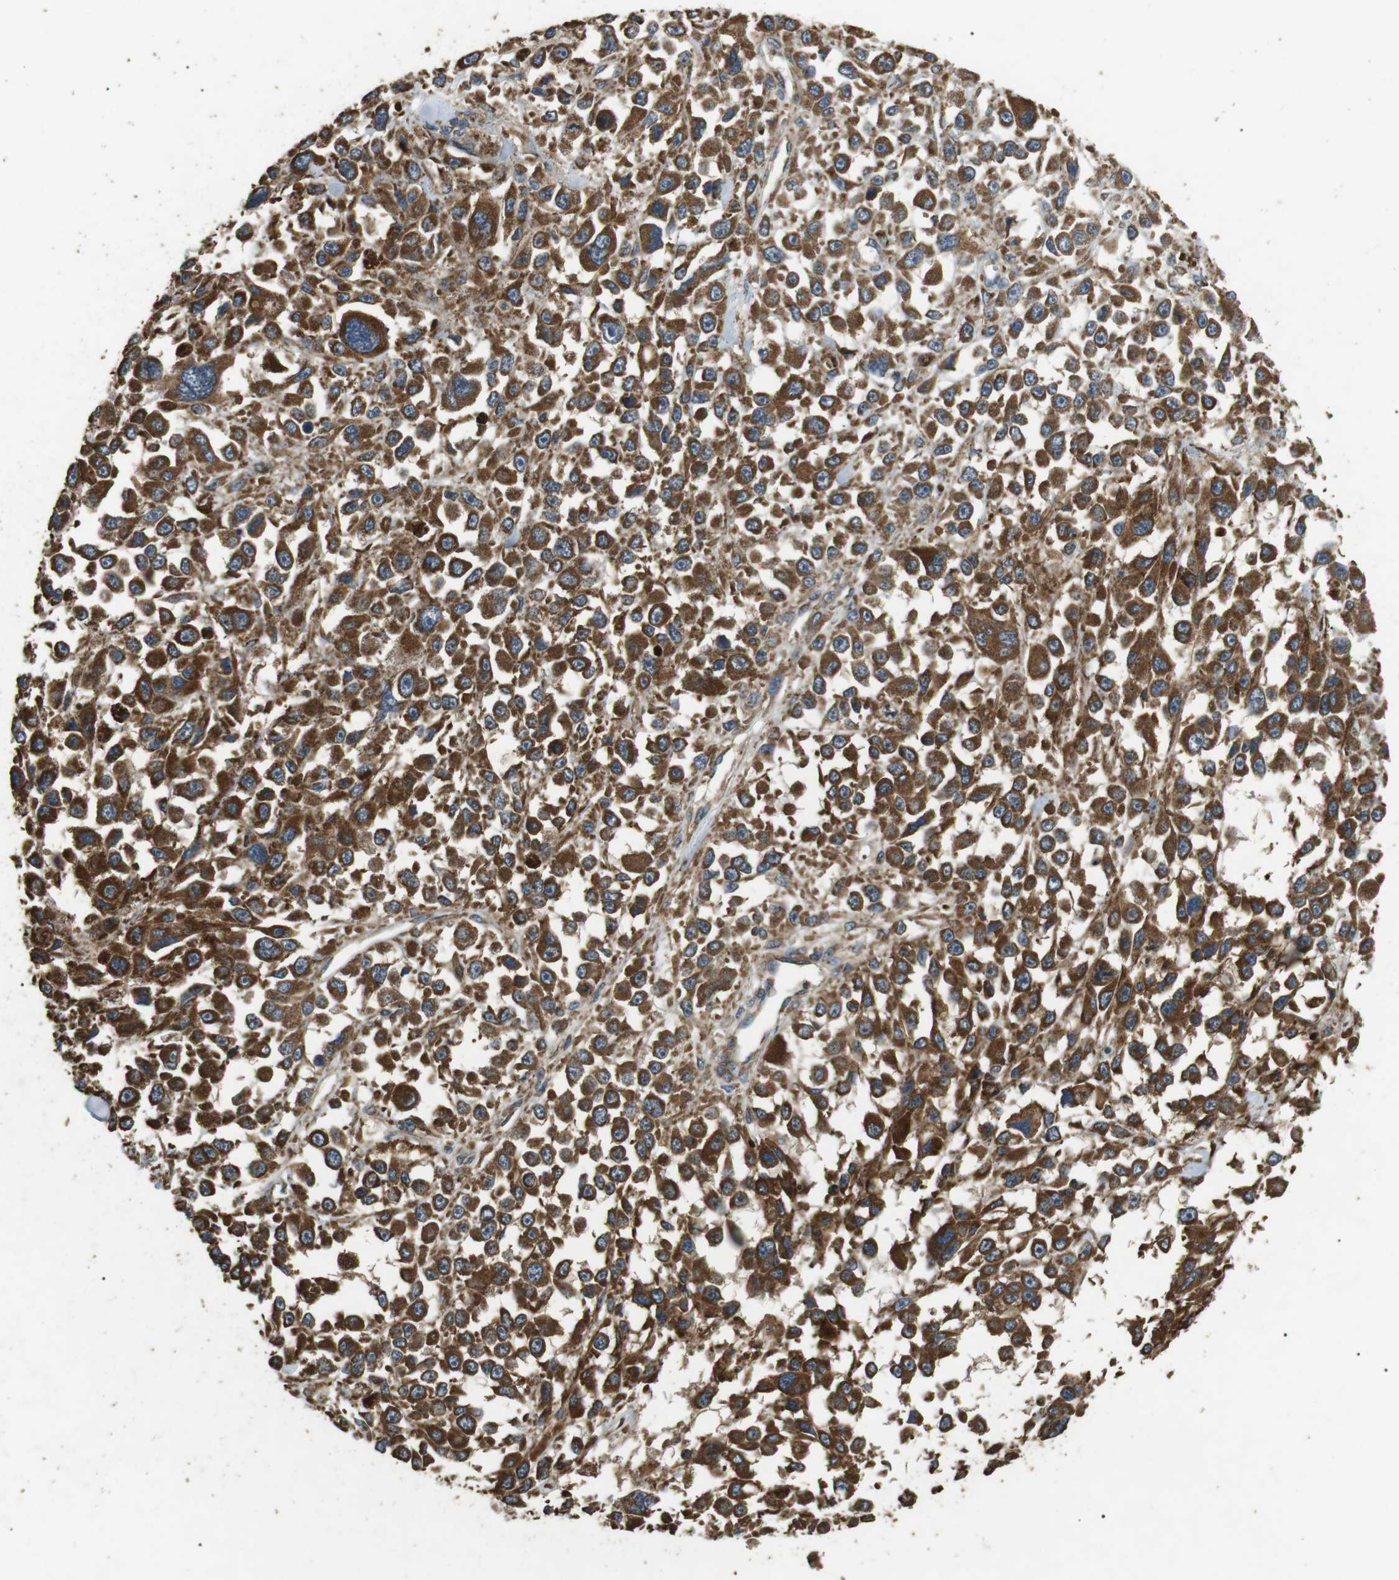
{"staining": {"intensity": "moderate", "quantity": ">75%", "location": "cytoplasmic/membranous"}, "tissue": "melanoma", "cell_type": "Tumor cells", "image_type": "cancer", "snomed": [{"axis": "morphology", "description": "Malignant melanoma, Metastatic site"}, {"axis": "topography", "description": "Lymph node"}], "caption": "A brown stain labels moderate cytoplasmic/membranous staining of a protein in human malignant melanoma (metastatic site) tumor cells.", "gene": "TBC1D15", "patient": {"sex": "male", "age": 59}}